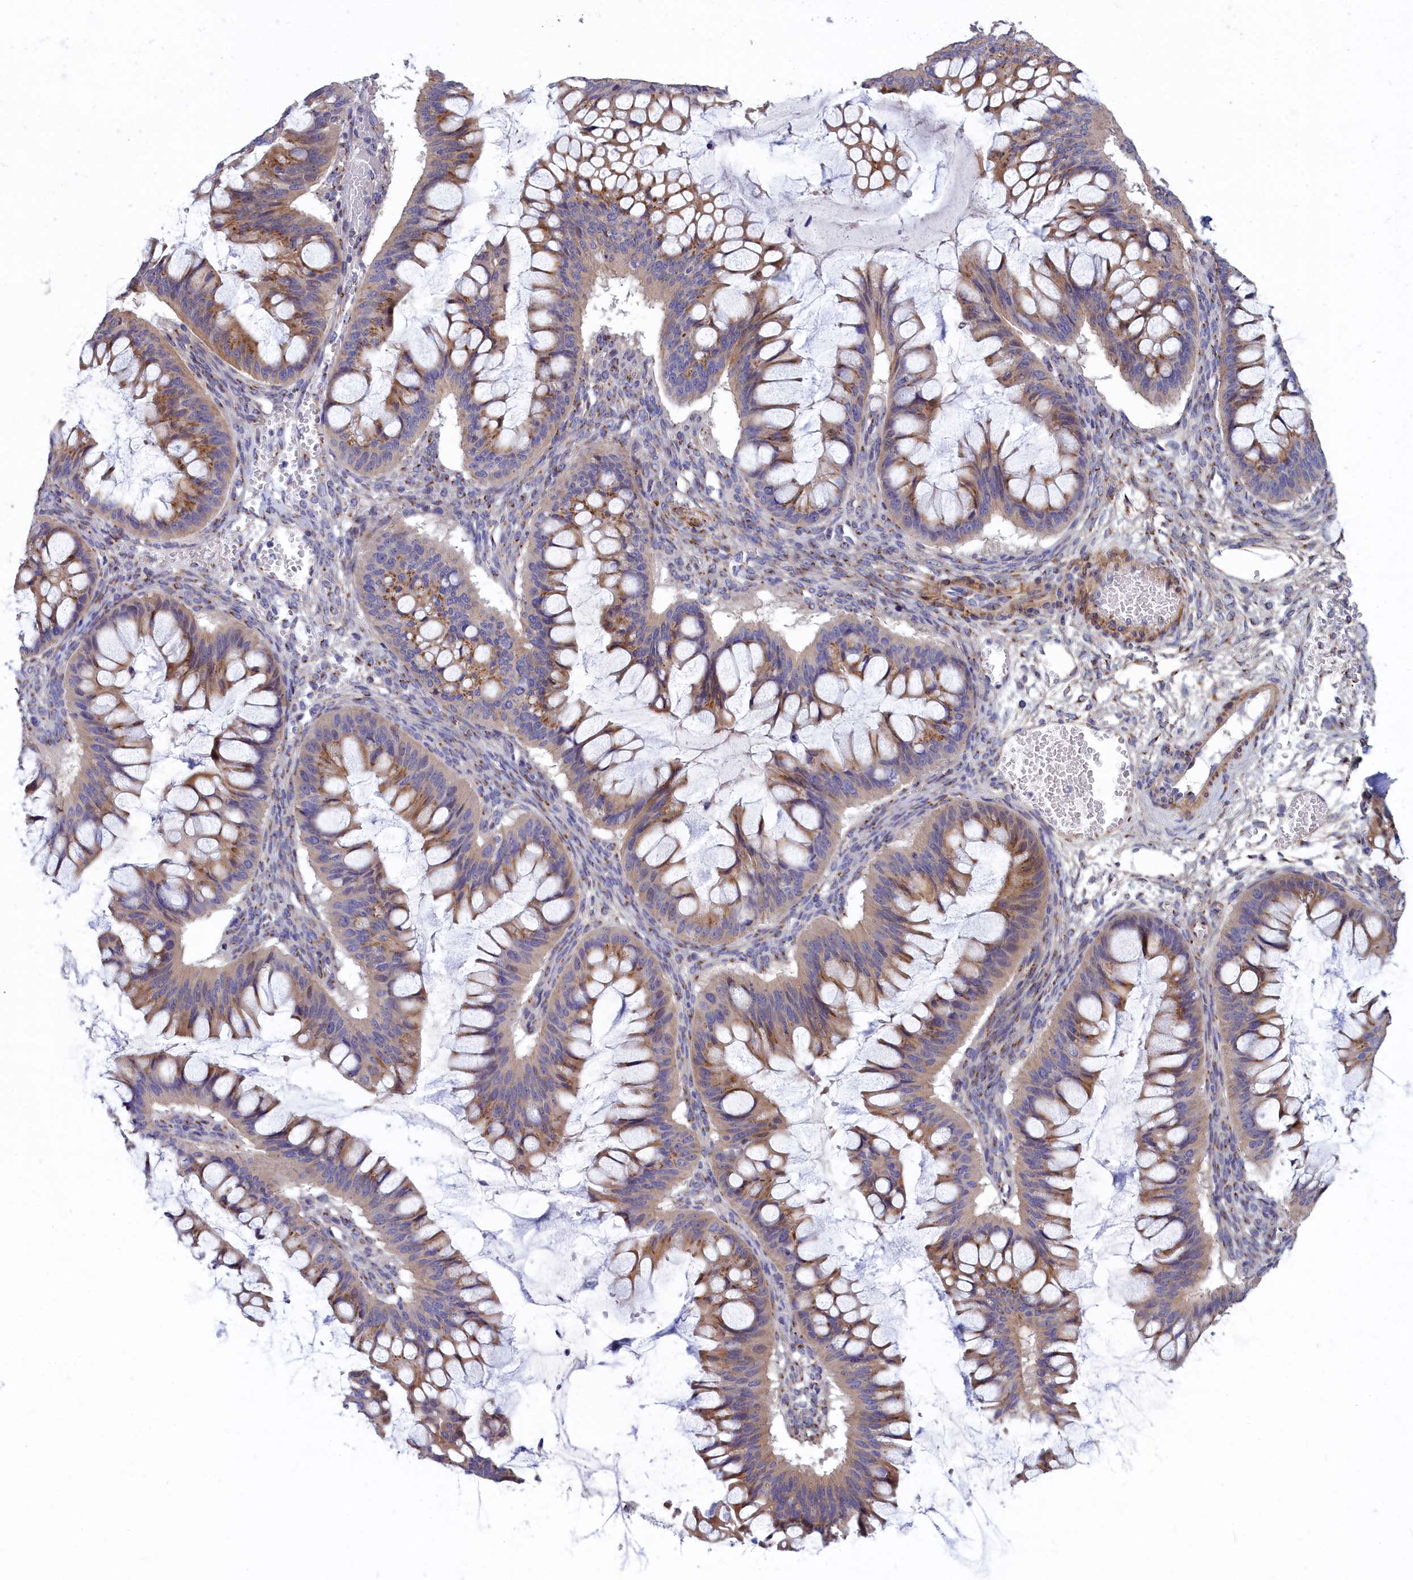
{"staining": {"intensity": "moderate", "quantity": ">75%", "location": "cytoplasmic/membranous"}, "tissue": "ovarian cancer", "cell_type": "Tumor cells", "image_type": "cancer", "snomed": [{"axis": "morphology", "description": "Cystadenocarcinoma, mucinous, NOS"}, {"axis": "topography", "description": "Ovary"}], "caption": "High-magnification brightfield microscopy of ovarian mucinous cystadenocarcinoma stained with DAB (3,3'-diaminobenzidine) (brown) and counterstained with hematoxylin (blue). tumor cells exhibit moderate cytoplasmic/membranous positivity is present in about>75% of cells.", "gene": "TUBGCP4", "patient": {"sex": "female", "age": 73}}